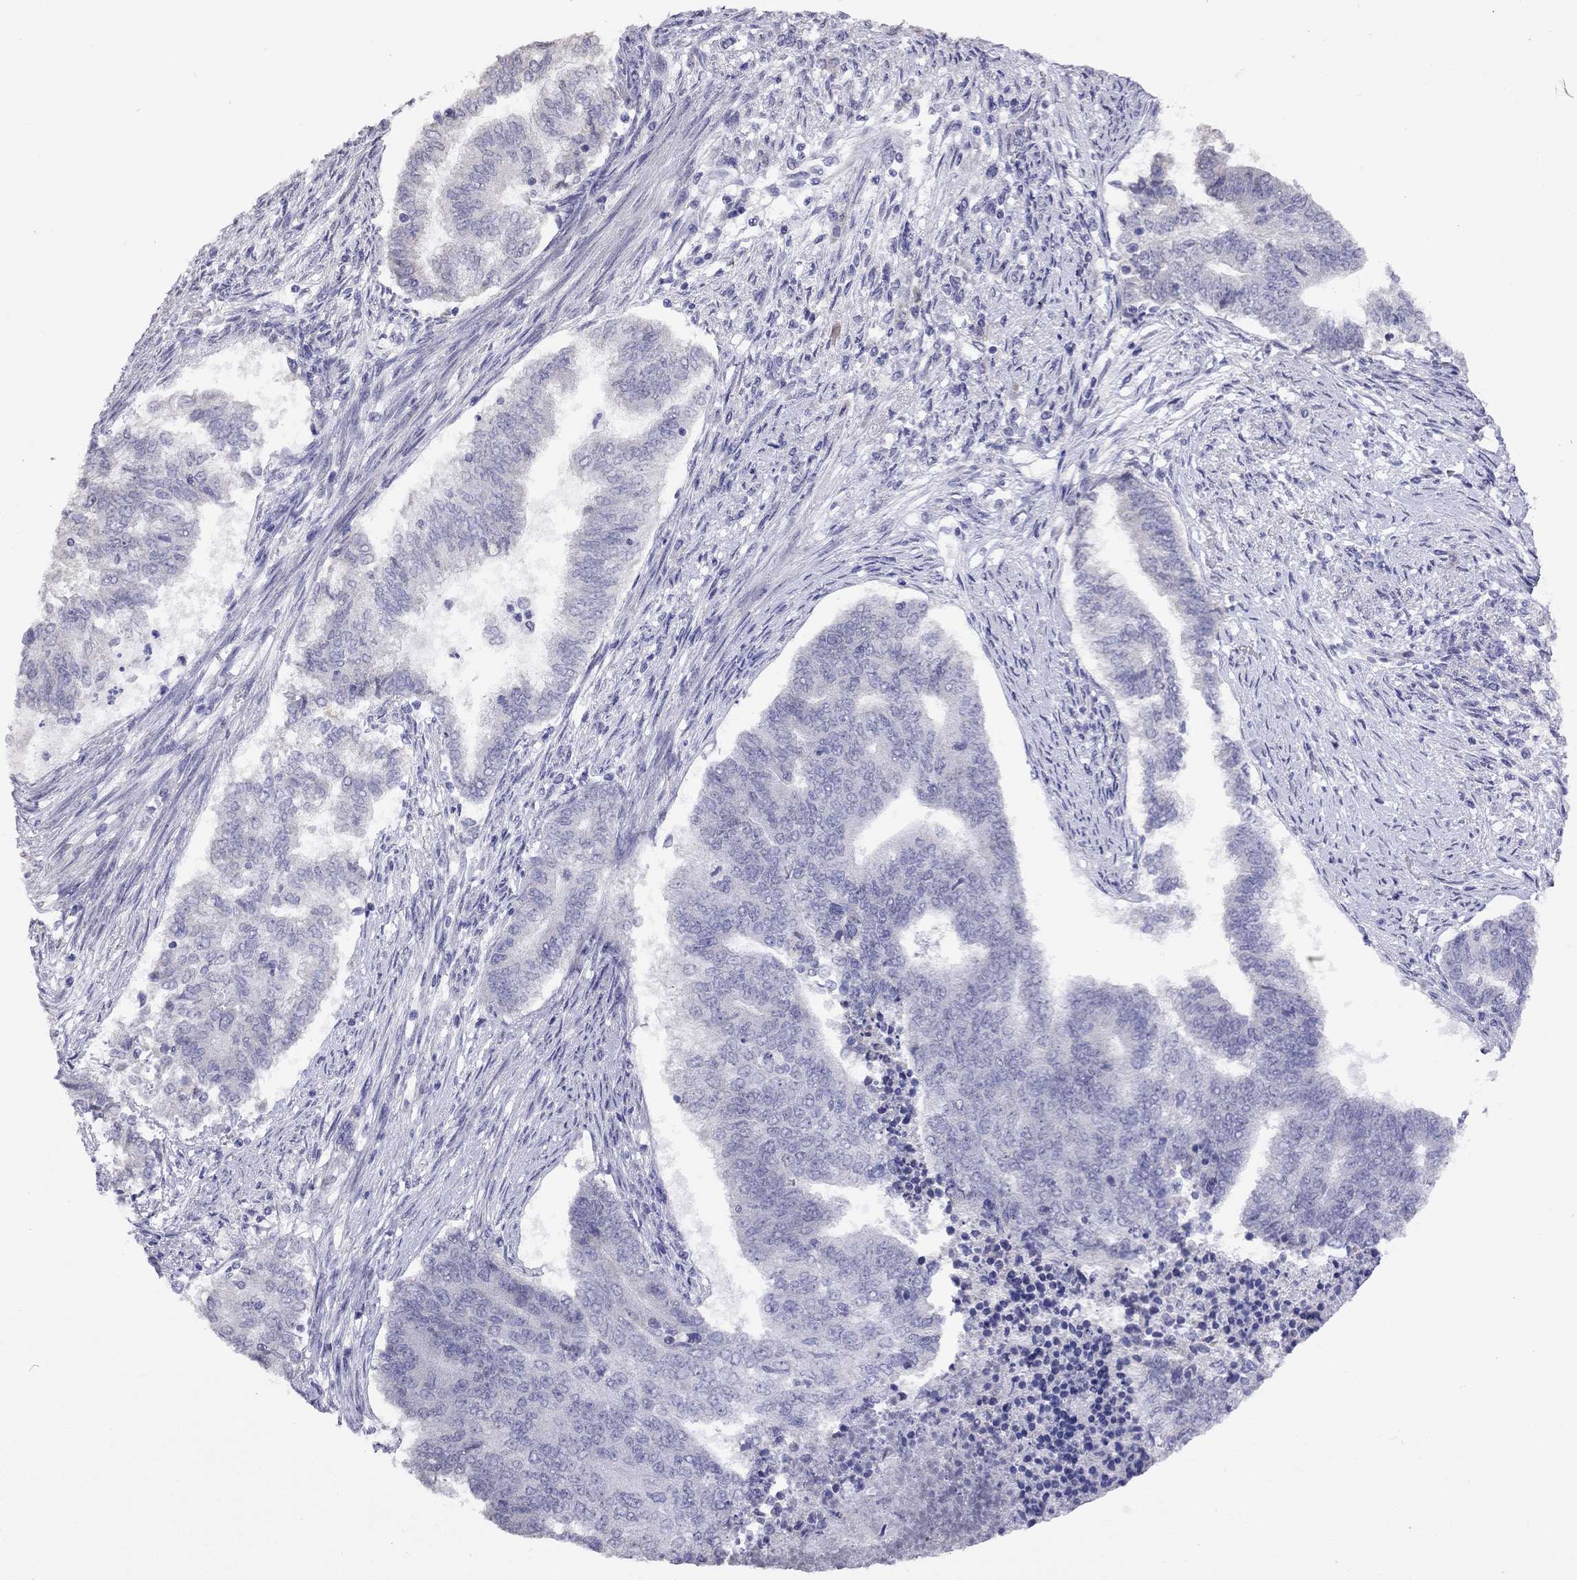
{"staining": {"intensity": "negative", "quantity": "none", "location": "none"}, "tissue": "endometrial cancer", "cell_type": "Tumor cells", "image_type": "cancer", "snomed": [{"axis": "morphology", "description": "Adenocarcinoma, NOS"}, {"axis": "topography", "description": "Endometrium"}], "caption": "Histopathology image shows no protein staining in tumor cells of adenocarcinoma (endometrial) tissue.", "gene": "HES5", "patient": {"sex": "female", "age": 65}}